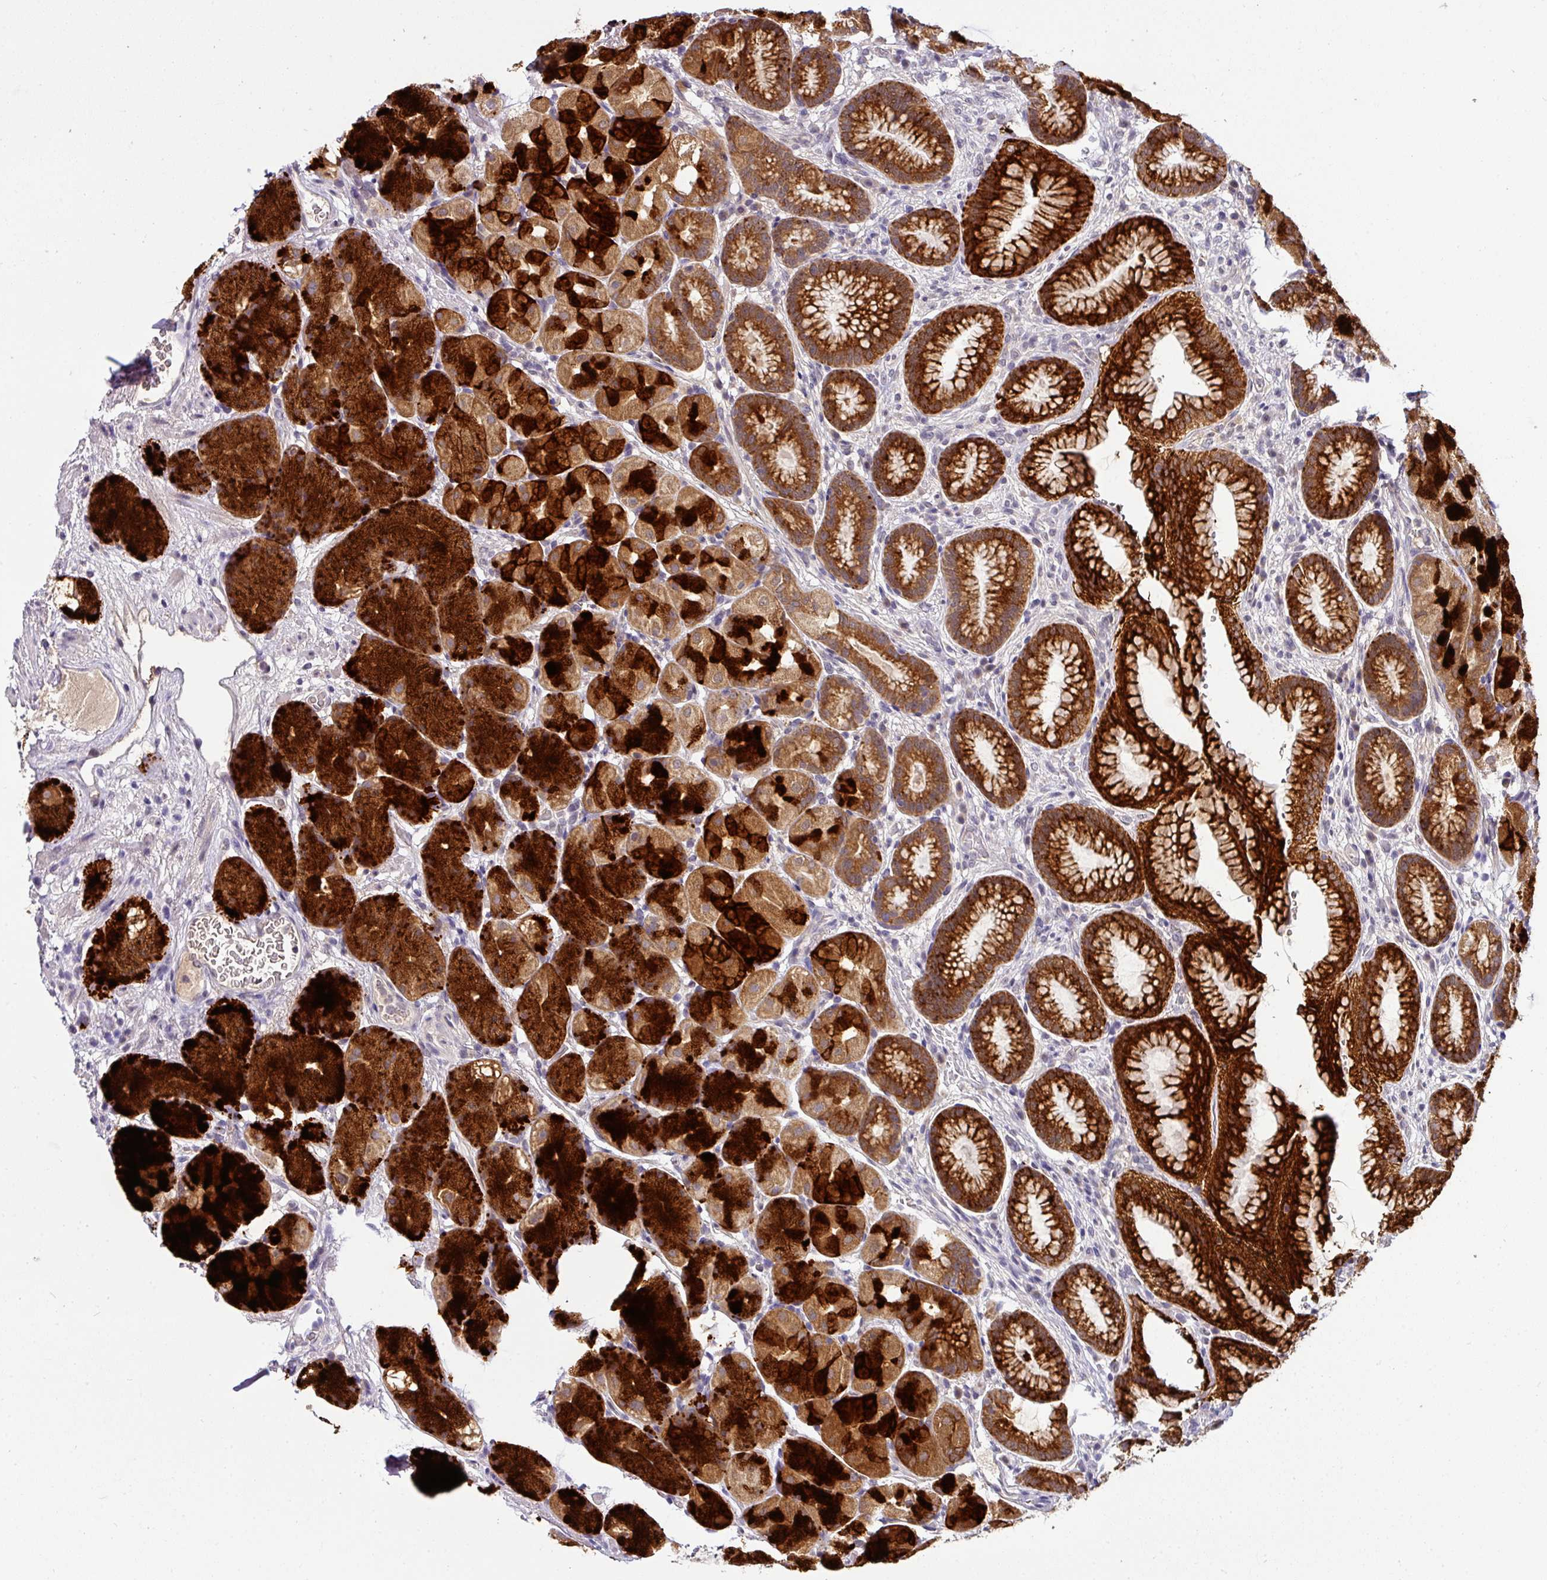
{"staining": {"intensity": "strong", "quantity": ">75%", "location": "cytoplasmic/membranous"}, "tissue": "stomach", "cell_type": "Glandular cells", "image_type": "normal", "snomed": [{"axis": "morphology", "description": "Normal tissue, NOS"}, {"axis": "topography", "description": "Stomach"}], "caption": "This histopathology image displays benign stomach stained with immunohistochemistry to label a protein in brown. The cytoplasmic/membranous of glandular cells show strong positivity for the protein. Nuclei are counter-stained blue.", "gene": "NAPSA", "patient": {"sex": "male", "age": 63}}